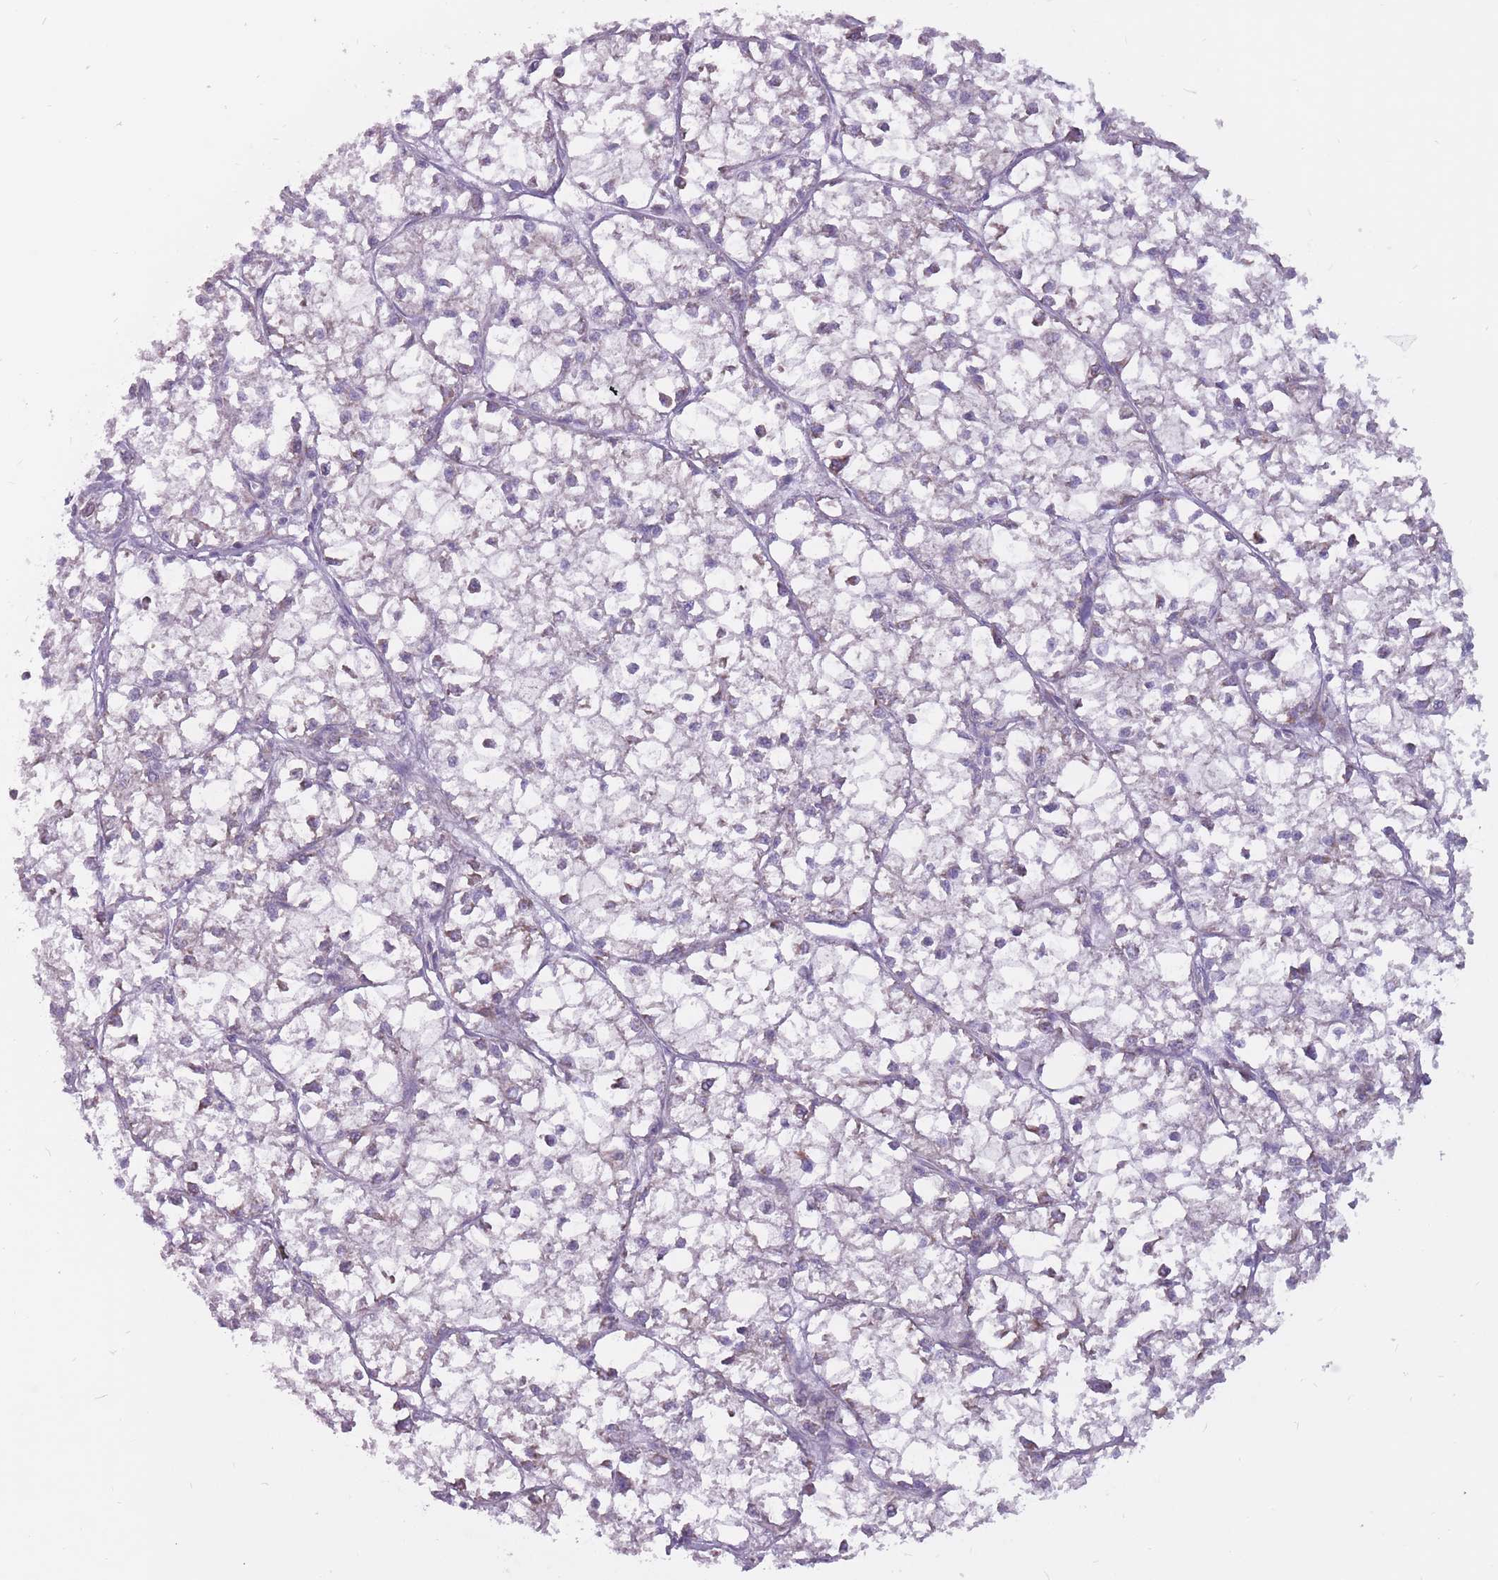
{"staining": {"intensity": "negative", "quantity": "none", "location": "none"}, "tissue": "liver cancer", "cell_type": "Tumor cells", "image_type": "cancer", "snomed": [{"axis": "morphology", "description": "Carcinoma, Hepatocellular, NOS"}, {"axis": "topography", "description": "Liver"}], "caption": "Immunohistochemistry micrograph of neoplastic tissue: human liver hepatocellular carcinoma stained with DAB (3,3'-diaminobenzidine) reveals no significant protein expression in tumor cells.", "gene": "RPL18", "patient": {"sex": "female", "age": 43}}